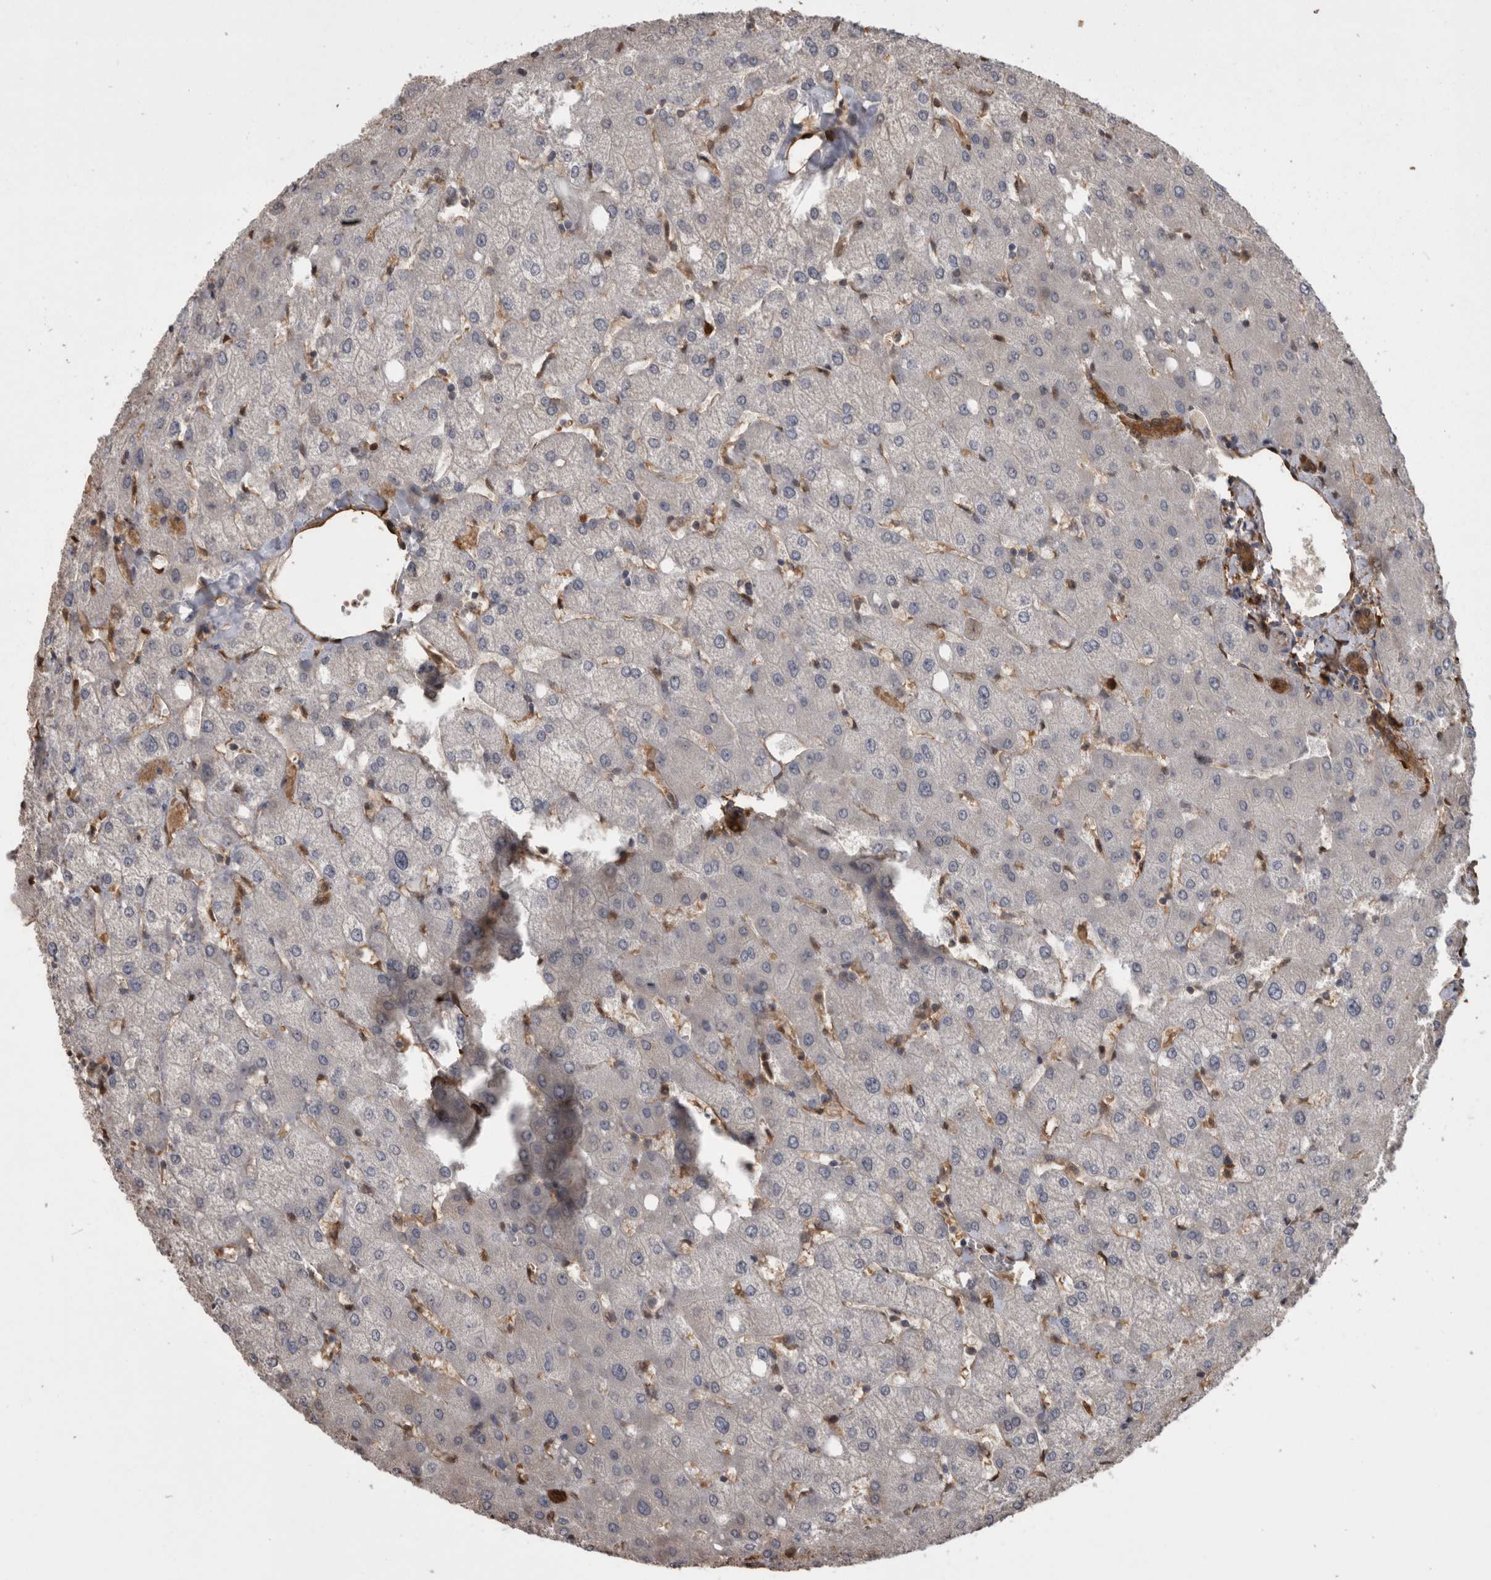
{"staining": {"intensity": "moderate", "quantity": "<25%", "location": "cytoplasmic/membranous,nuclear"}, "tissue": "liver", "cell_type": "Cholangiocytes", "image_type": "normal", "snomed": [{"axis": "morphology", "description": "Normal tissue, NOS"}, {"axis": "topography", "description": "Liver"}], "caption": "High-power microscopy captured an immunohistochemistry photomicrograph of normal liver, revealing moderate cytoplasmic/membranous,nuclear expression in approximately <25% of cholangiocytes.", "gene": "LXN", "patient": {"sex": "female", "age": 54}}